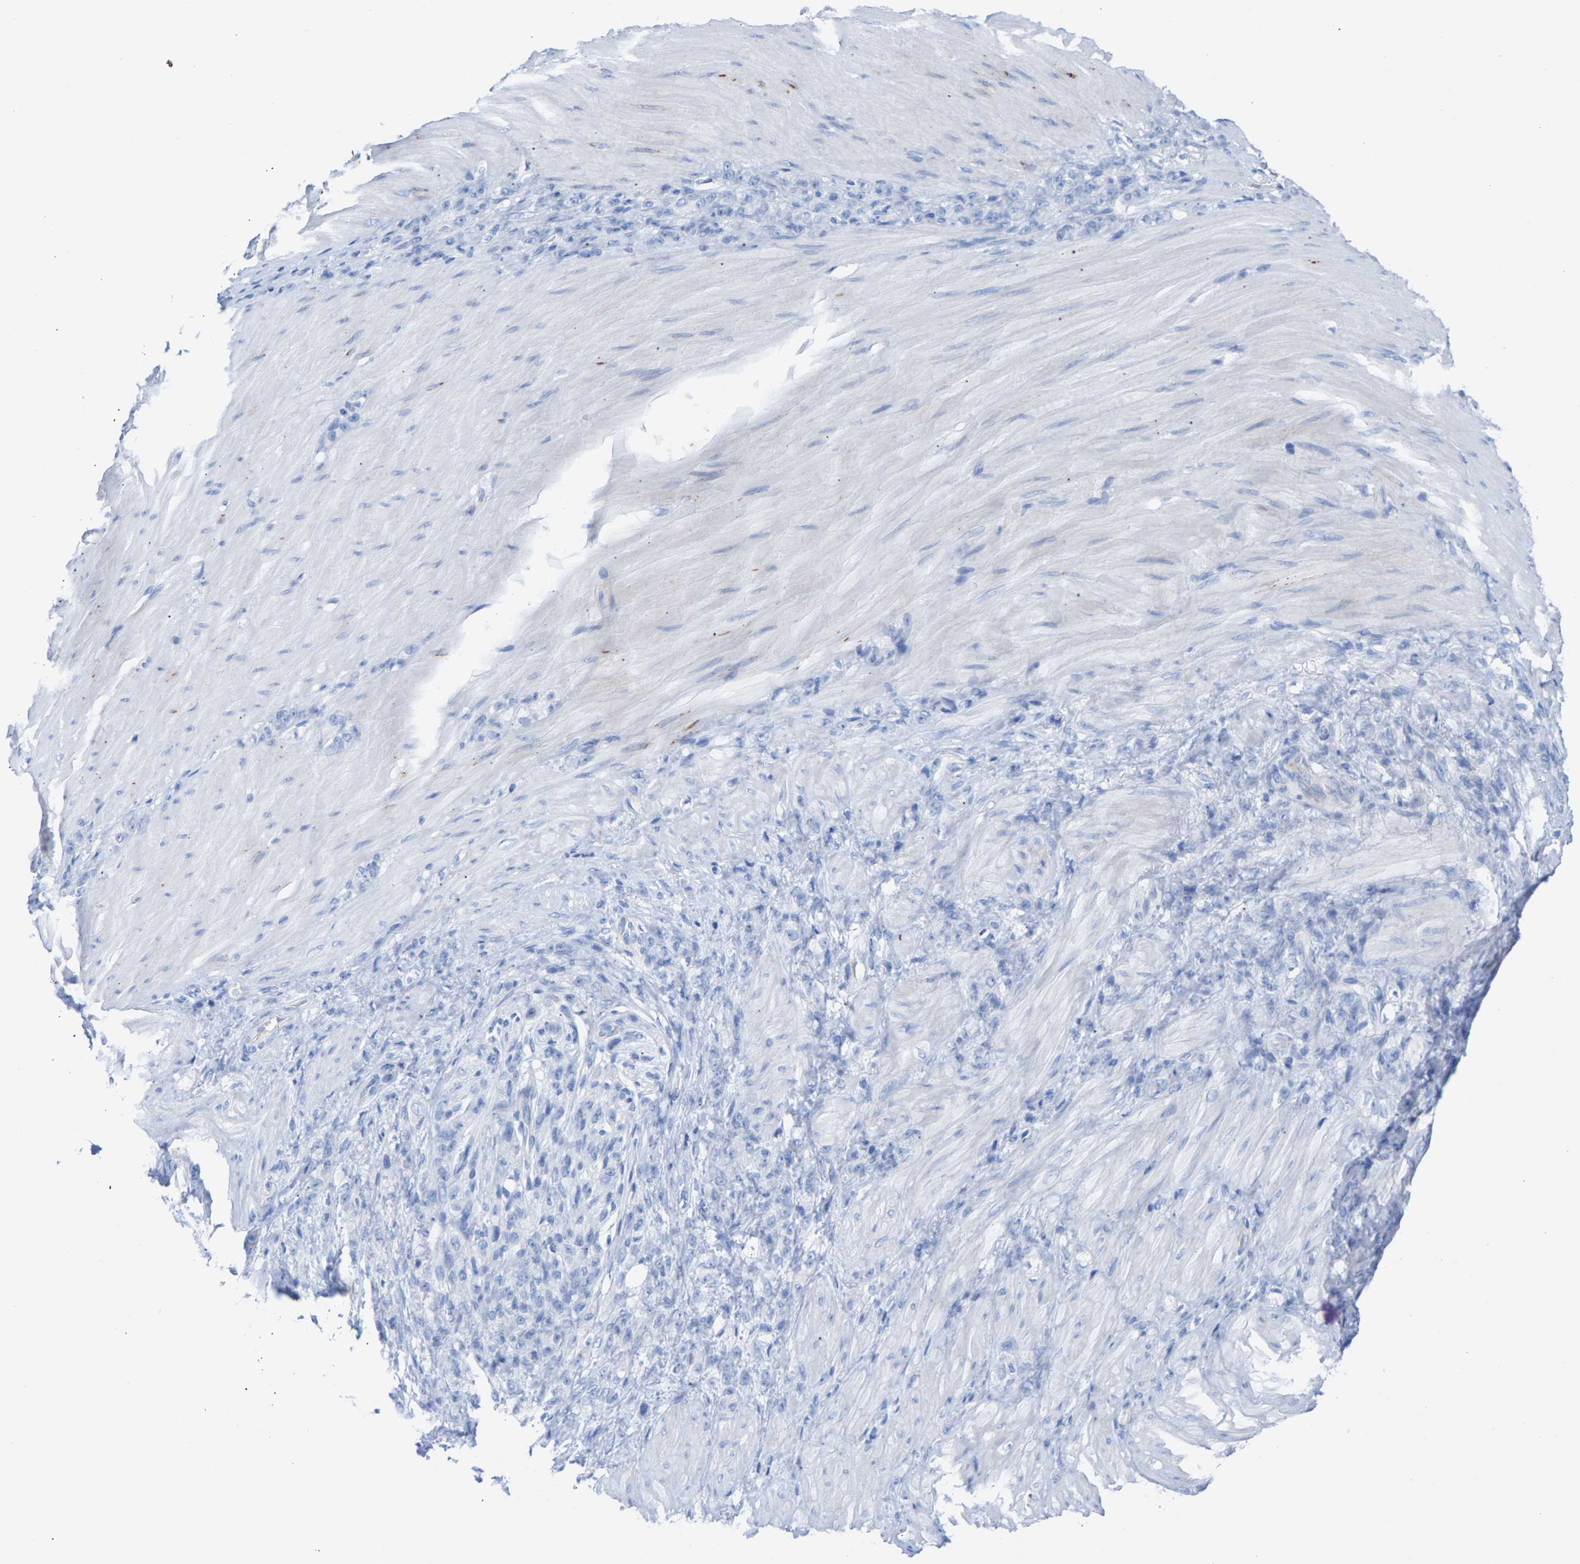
{"staining": {"intensity": "negative", "quantity": "none", "location": "none"}, "tissue": "stomach cancer", "cell_type": "Tumor cells", "image_type": "cancer", "snomed": [{"axis": "morphology", "description": "Normal tissue, NOS"}, {"axis": "morphology", "description": "Adenocarcinoma, NOS"}, {"axis": "topography", "description": "Stomach"}], "caption": "Immunohistochemical staining of stomach adenocarcinoma displays no significant staining in tumor cells.", "gene": "CPA1", "patient": {"sex": "male", "age": 82}}